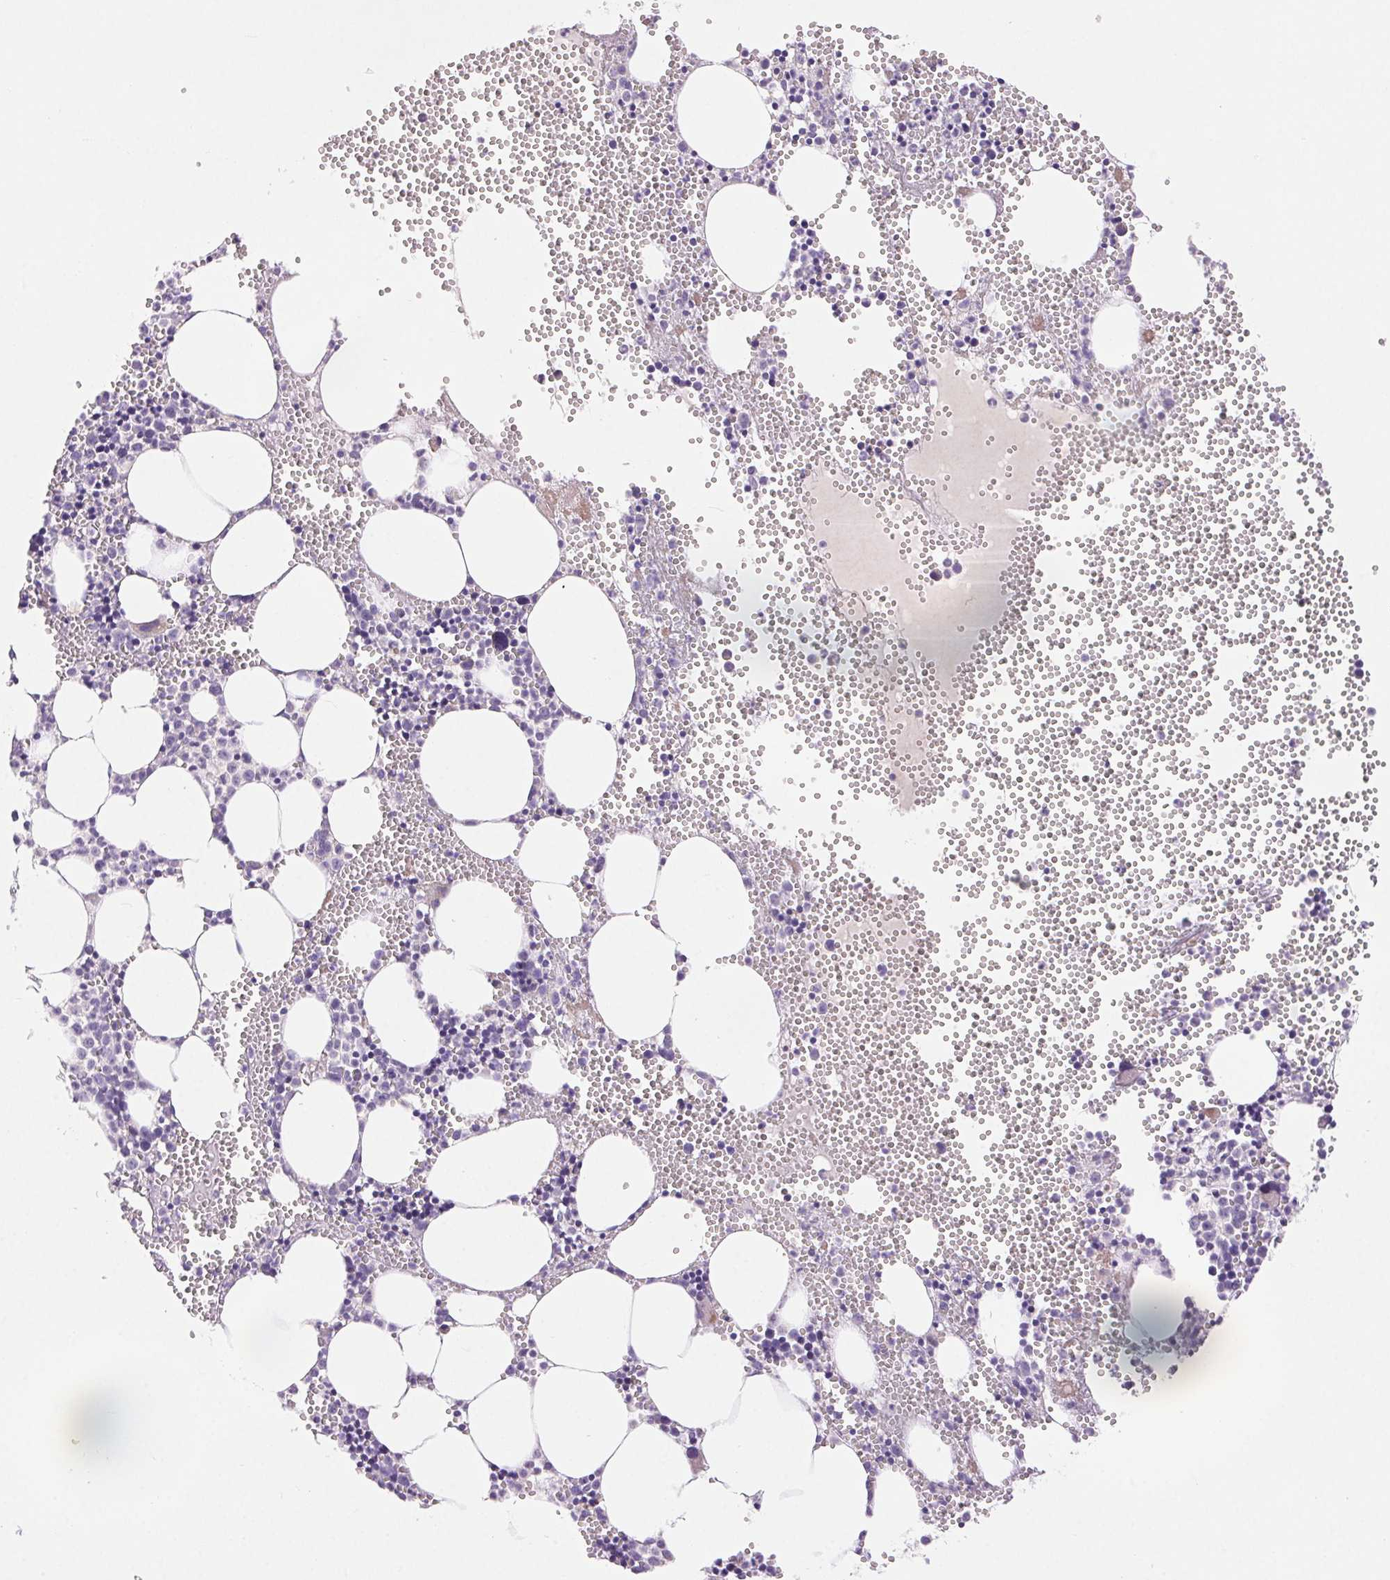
{"staining": {"intensity": "negative", "quantity": "none", "location": "none"}, "tissue": "bone marrow", "cell_type": "Hematopoietic cells", "image_type": "normal", "snomed": [{"axis": "morphology", "description": "Normal tissue, NOS"}, {"axis": "topography", "description": "Bone marrow"}], "caption": "High power microscopy micrograph of an IHC photomicrograph of unremarkable bone marrow, revealing no significant expression in hematopoietic cells.", "gene": "ARHGAP11B", "patient": {"sex": "male", "age": 89}}